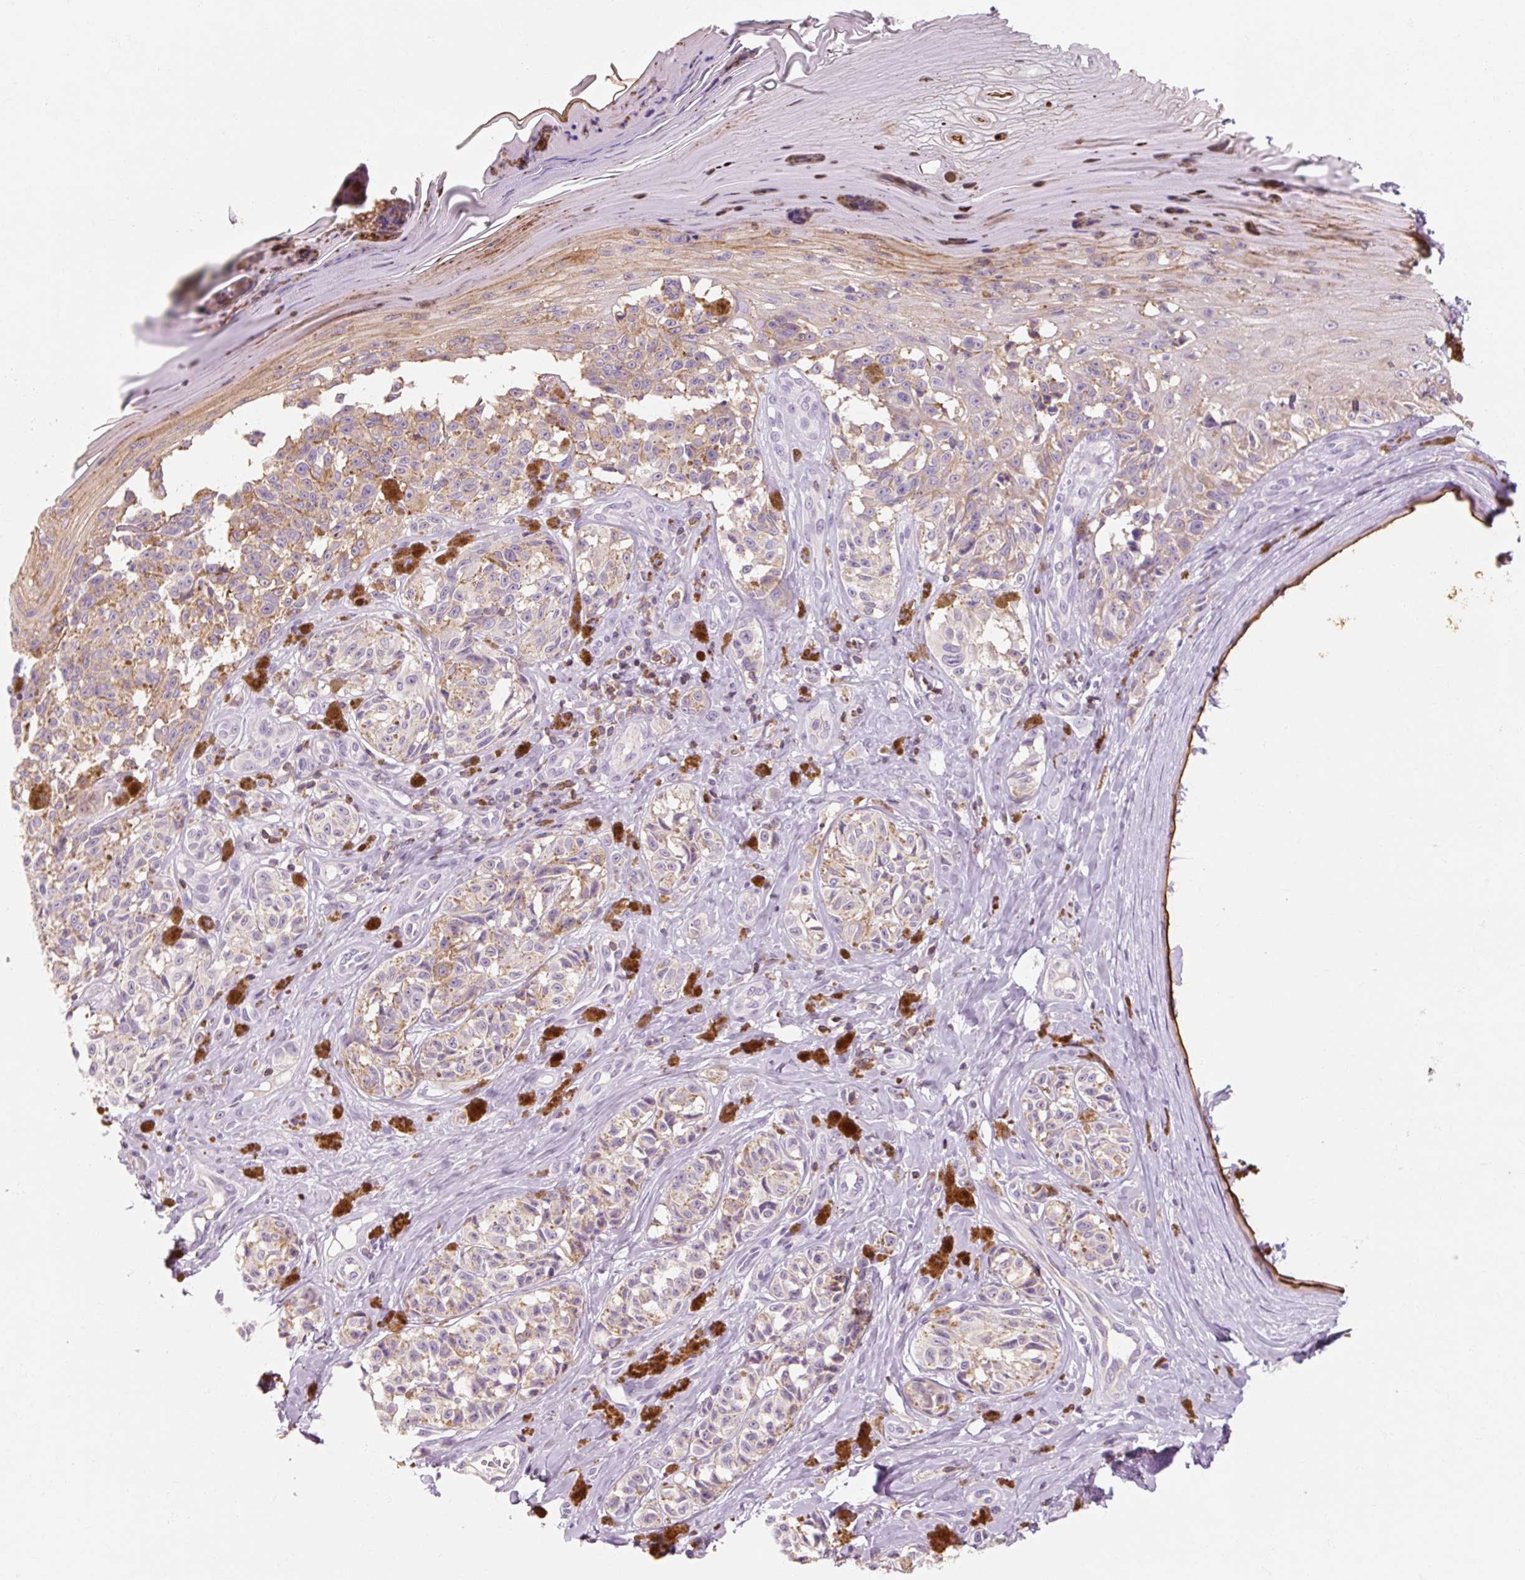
{"staining": {"intensity": "weak", "quantity": "25%-75%", "location": "cytoplasmic/membranous"}, "tissue": "melanoma", "cell_type": "Tumor cells", "image_type": "cancer", "snomed": [{"axis": "morphology", "description": "Malignant melanoma, NOS"}, {"axis": "topography", "description": "Skin"}], "caption": "Protein expression analysis of human melanoma reveals weak cytoplasmic/membranous expression in about 25%-75% of tumor cells.", "gene": "OR8K1", "patient": {"sex": "female", "age": 65}}